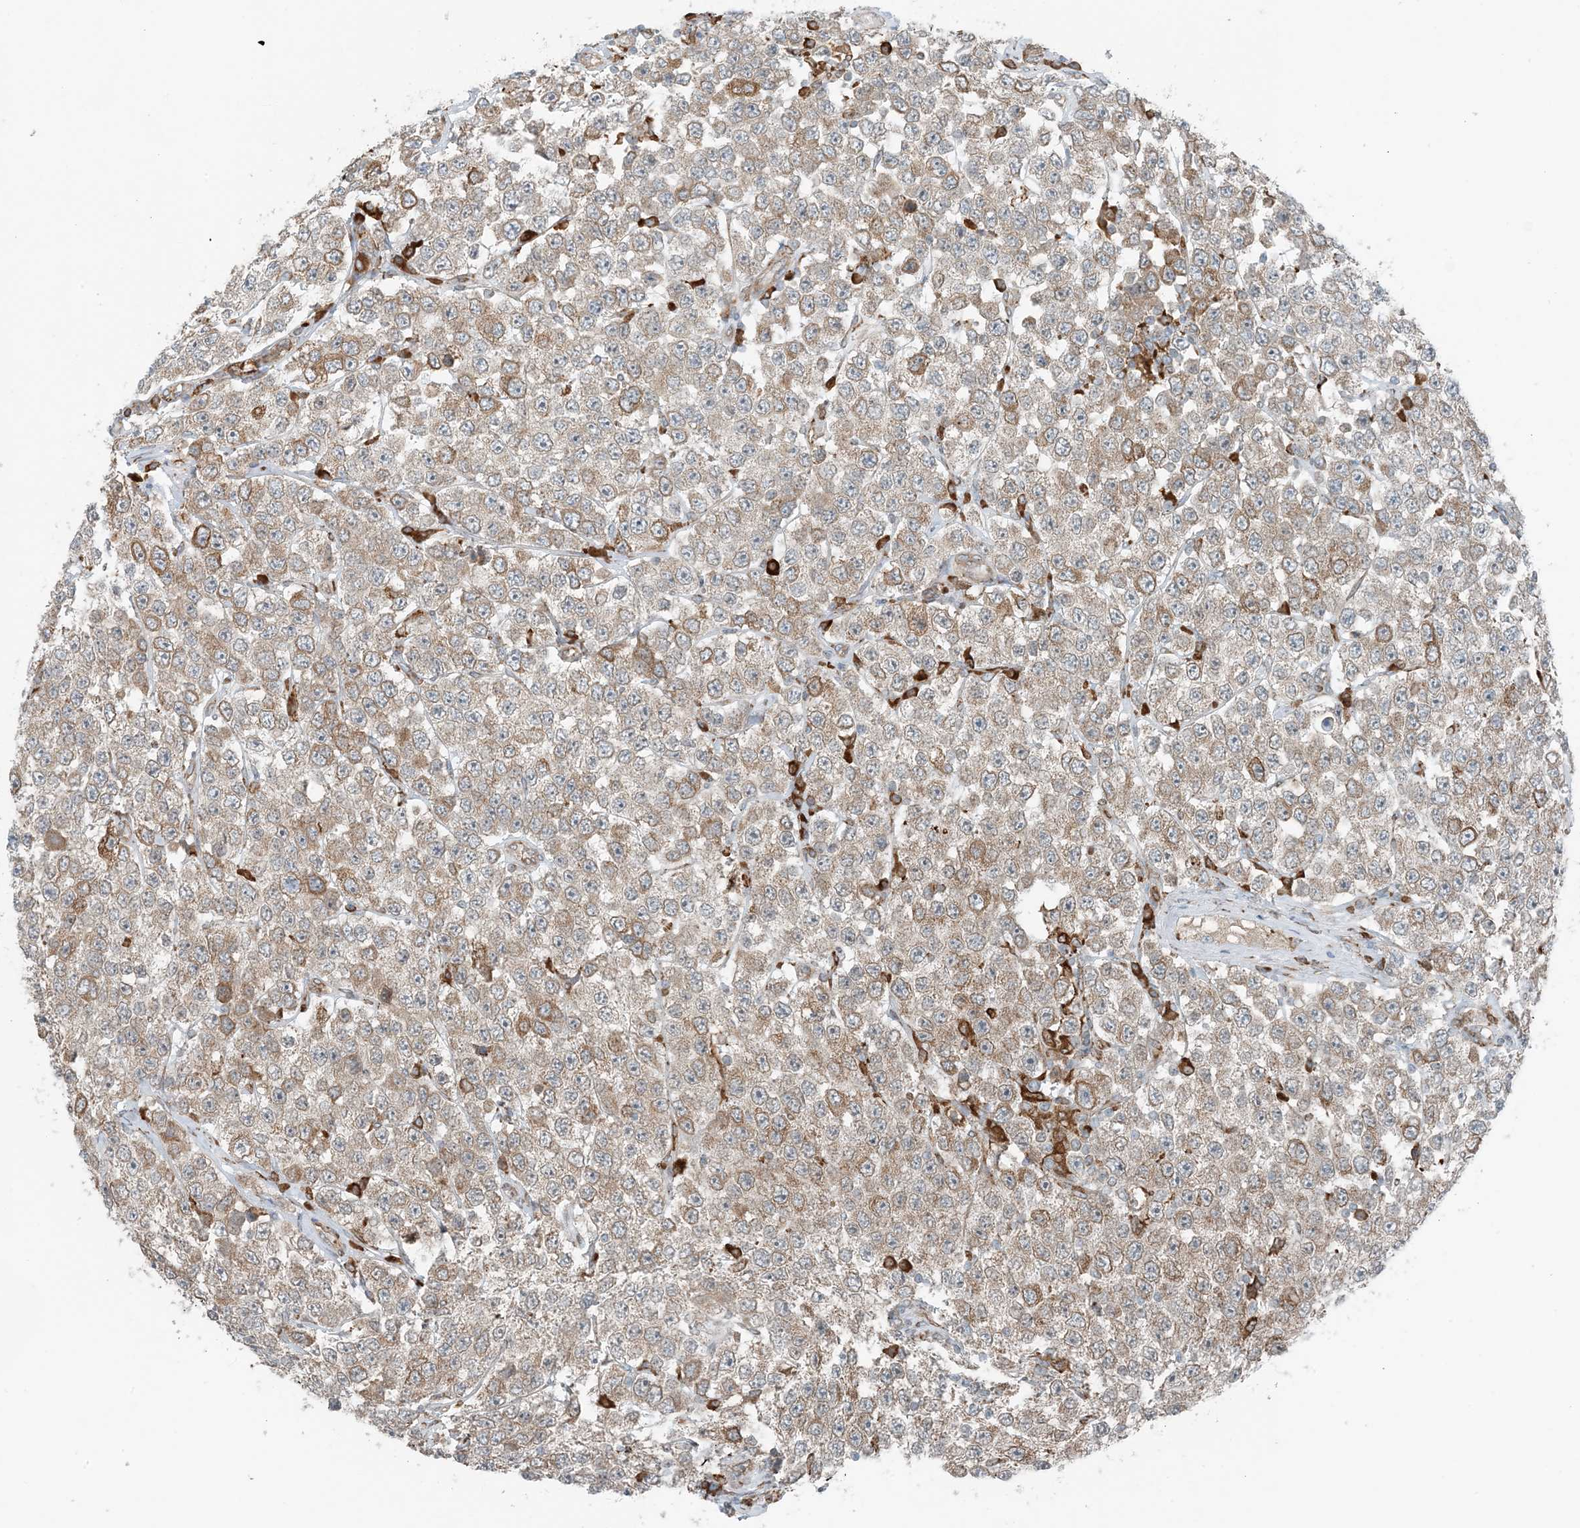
{"staining": {"intensity": "moderate", "quantity": ">75%", "location": "cytoplasmic/membranous"}, "tissue": "testis cancer", "cell_type": "Tumor cells", "image_type": "cancer", "snomed": [{"axis": "morphology", "description": "Seminoma, NOS"}, {"axis": "topography", "description": "Testis"}], "caption": "Tumor cells reveal moderate cytoplasmic/membranous expression in approximately >75% of cells in seminoma (testis).", "gene": "CERKL", "patient": {"sex": "male", "age": 28}}